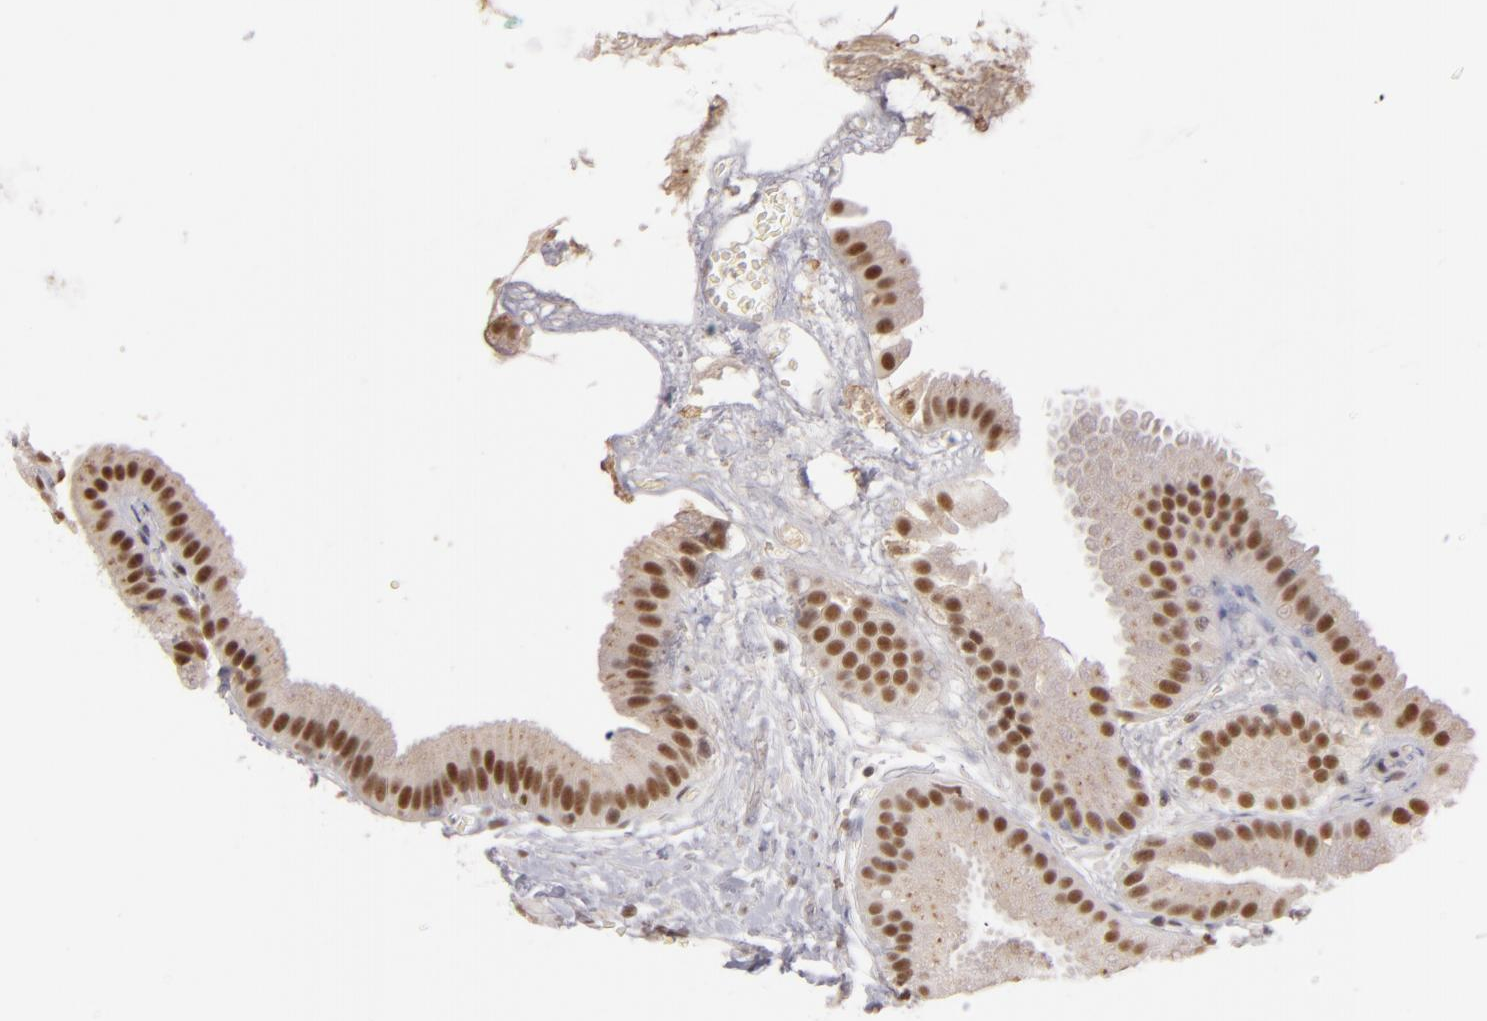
{"staining": {"intensity": "moderate", "quantity": ">75%", "location": "nuclear"}, "tissue": "gallbladder", "cell_type": "Glandular cells", "image_type": "normal", "snomed": [{"axis": "morphology", "description": "Normal tissue, NOS"}, {"axis": "topography", "description": "Gallbladder"}], "caption": "This histopathology image reveals normal gallbladder stained with IHC to label a protein in brown. The nuclear of glandular cells show moderate positivity for the protein. Nuclei are counter-stained blue.", "gene": "INTS6", "patient": {"sex": "female", "age": 63}}